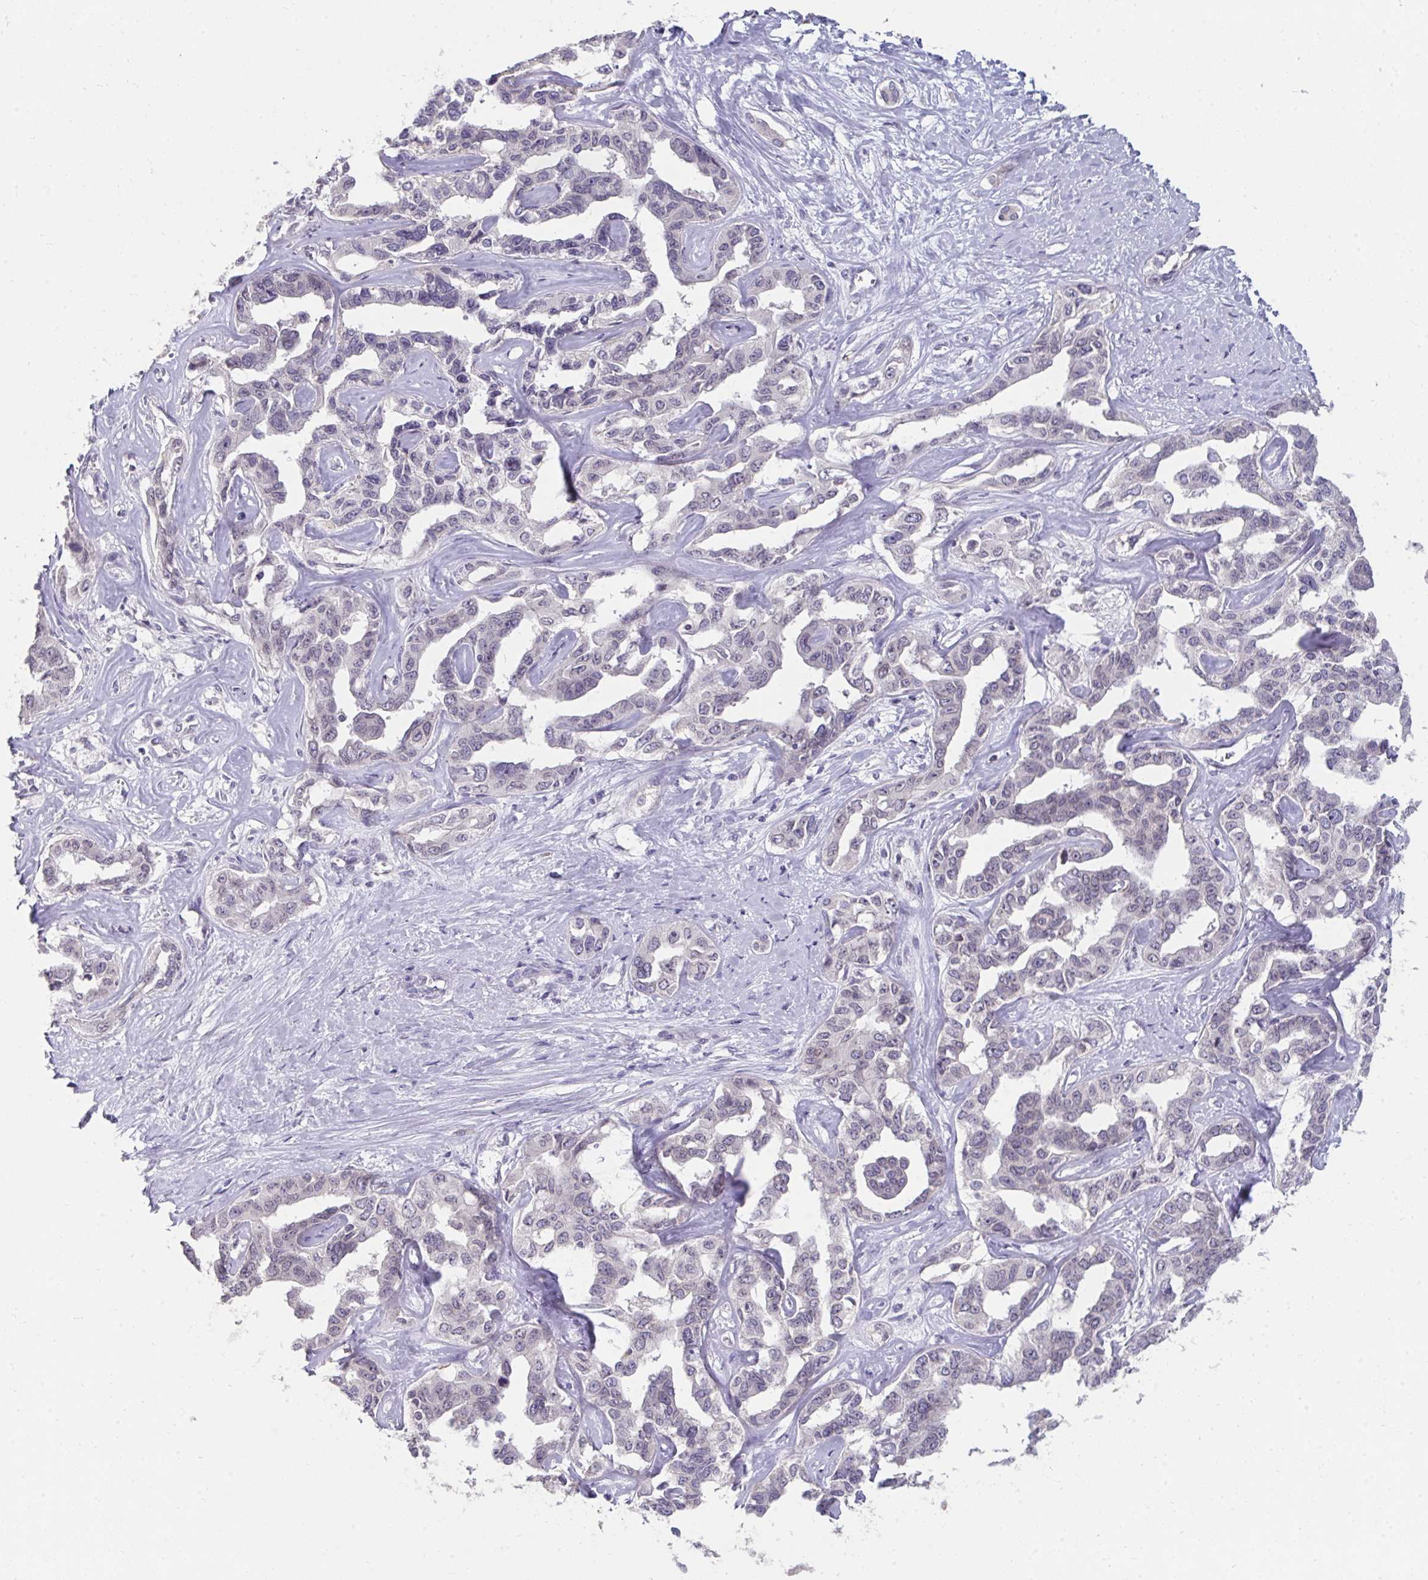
{"staining": {"intensity": "negative", "quantity": "none", "location": "none"}, "tissue": "liver cancer", "cell_type": "Tumor cells", "image_type": "cancer", "snomed": [{"axis": "morphology", "description": "Cholangiocarcinoma"}, {"axis": "topography", "description": "Liver"}], "caption": "A high-resolution image shows immunohistochemistry (IHC) staining of liver cancer (cholangiocarcinoma), which displays no significant expression in tumor cells.", "gene": "NUP133", "patient": {"sex": "male", "age": 59}}